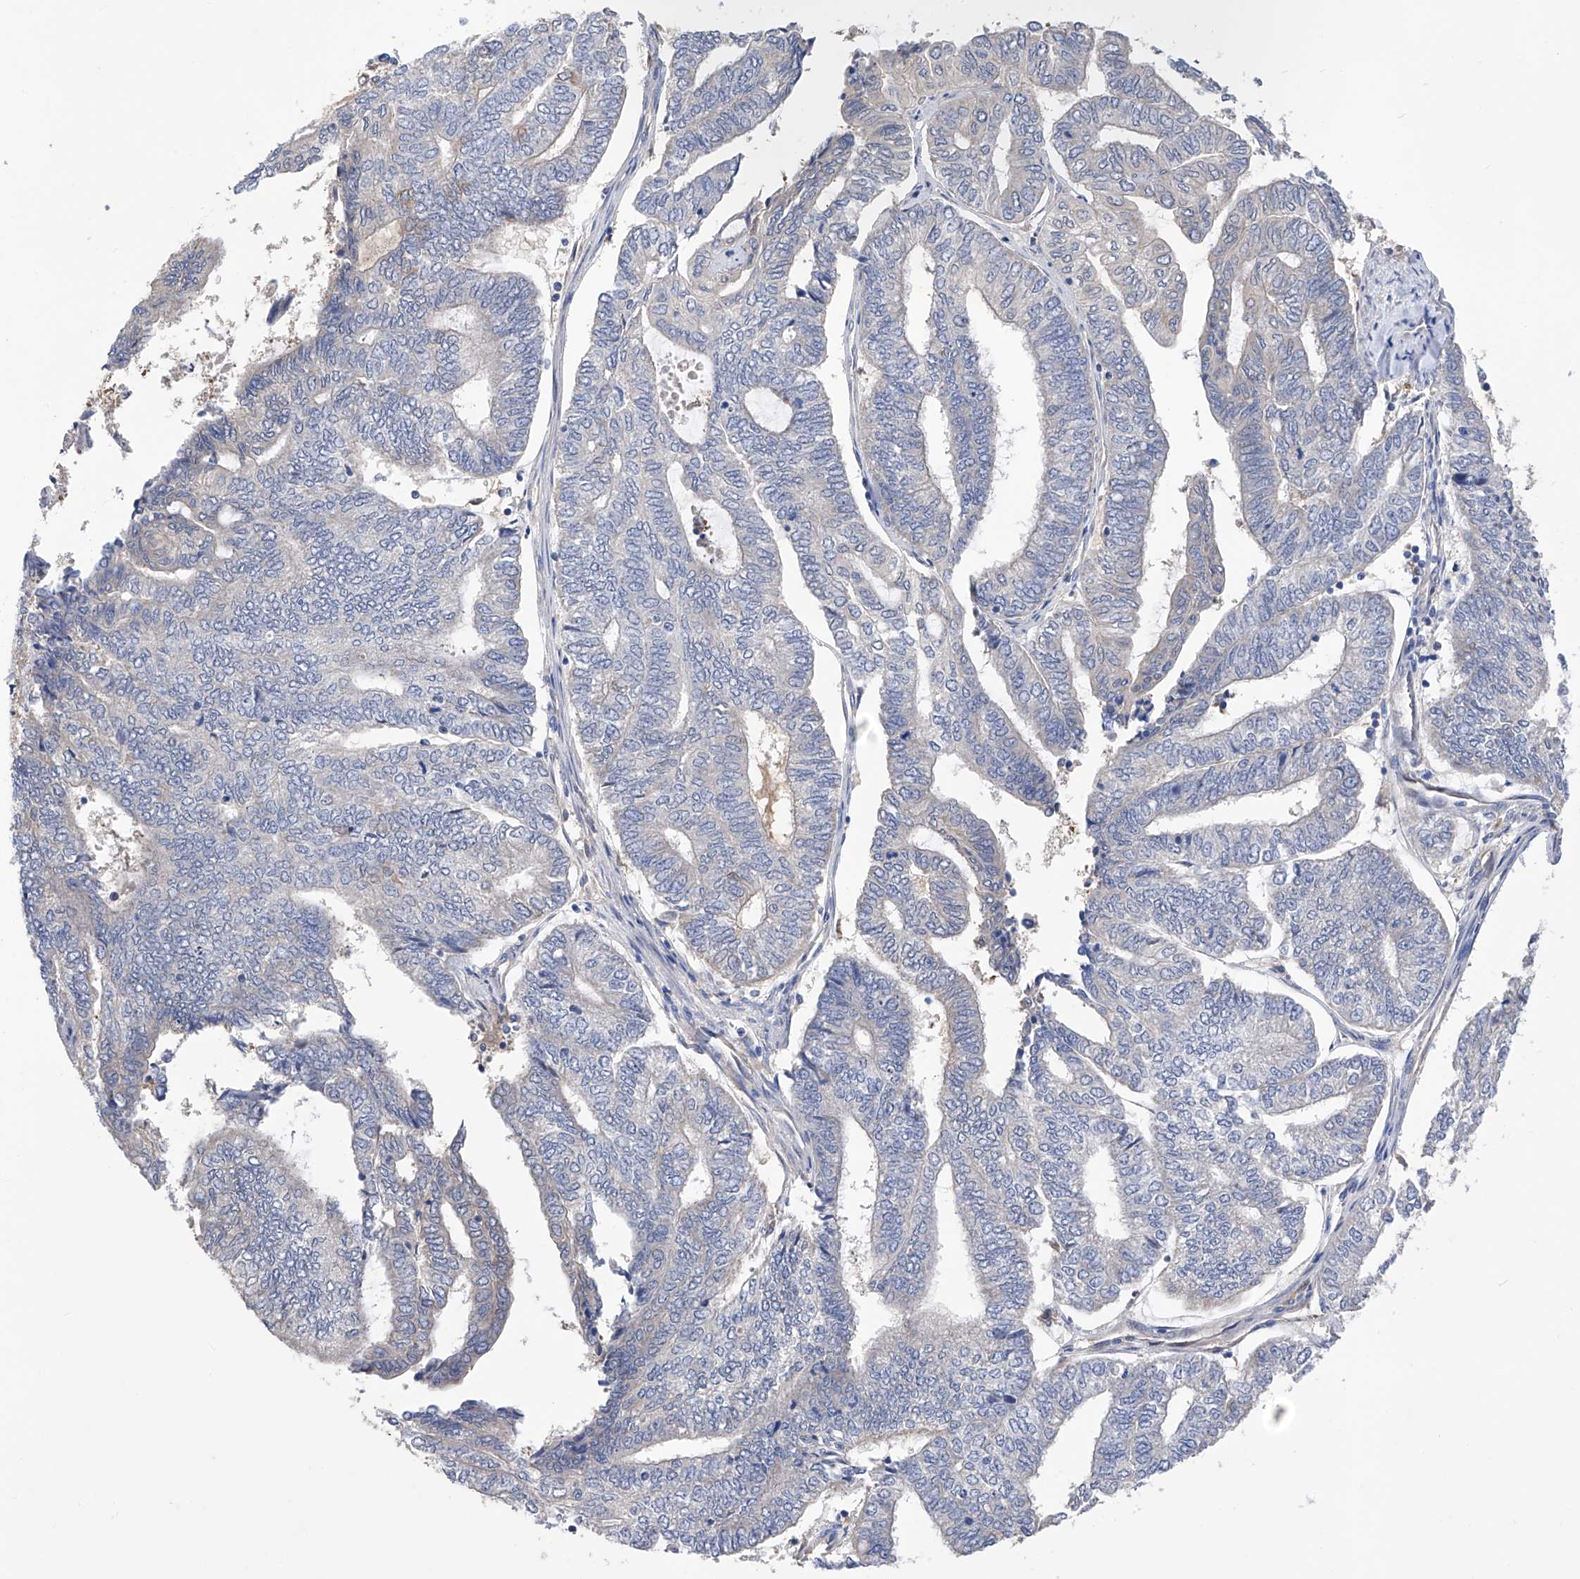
{"staining": {"intensity": "negative", "quantity": "none", "location": "none"}, "tissue": "endometrial cancer", "cell_type": "Tumor cells", "image_type": "cancer", "snomed": [{"axis": "morphology", "description": "Adenocarcinoma, NOS"}, {"axis": "topography", "description": "Uterus"}, {"axis": "topography", "description": "Endometrium"}], "caption": "Histopathology image shows no protein staining in tumor cells of endometrial cancer (adenocarcinoma) tissue. (DAB IHC visualized using brightfield microscopy, high magnification).", "gene": "SPATA20", "patient": {"sex": "female", "age": 70}}